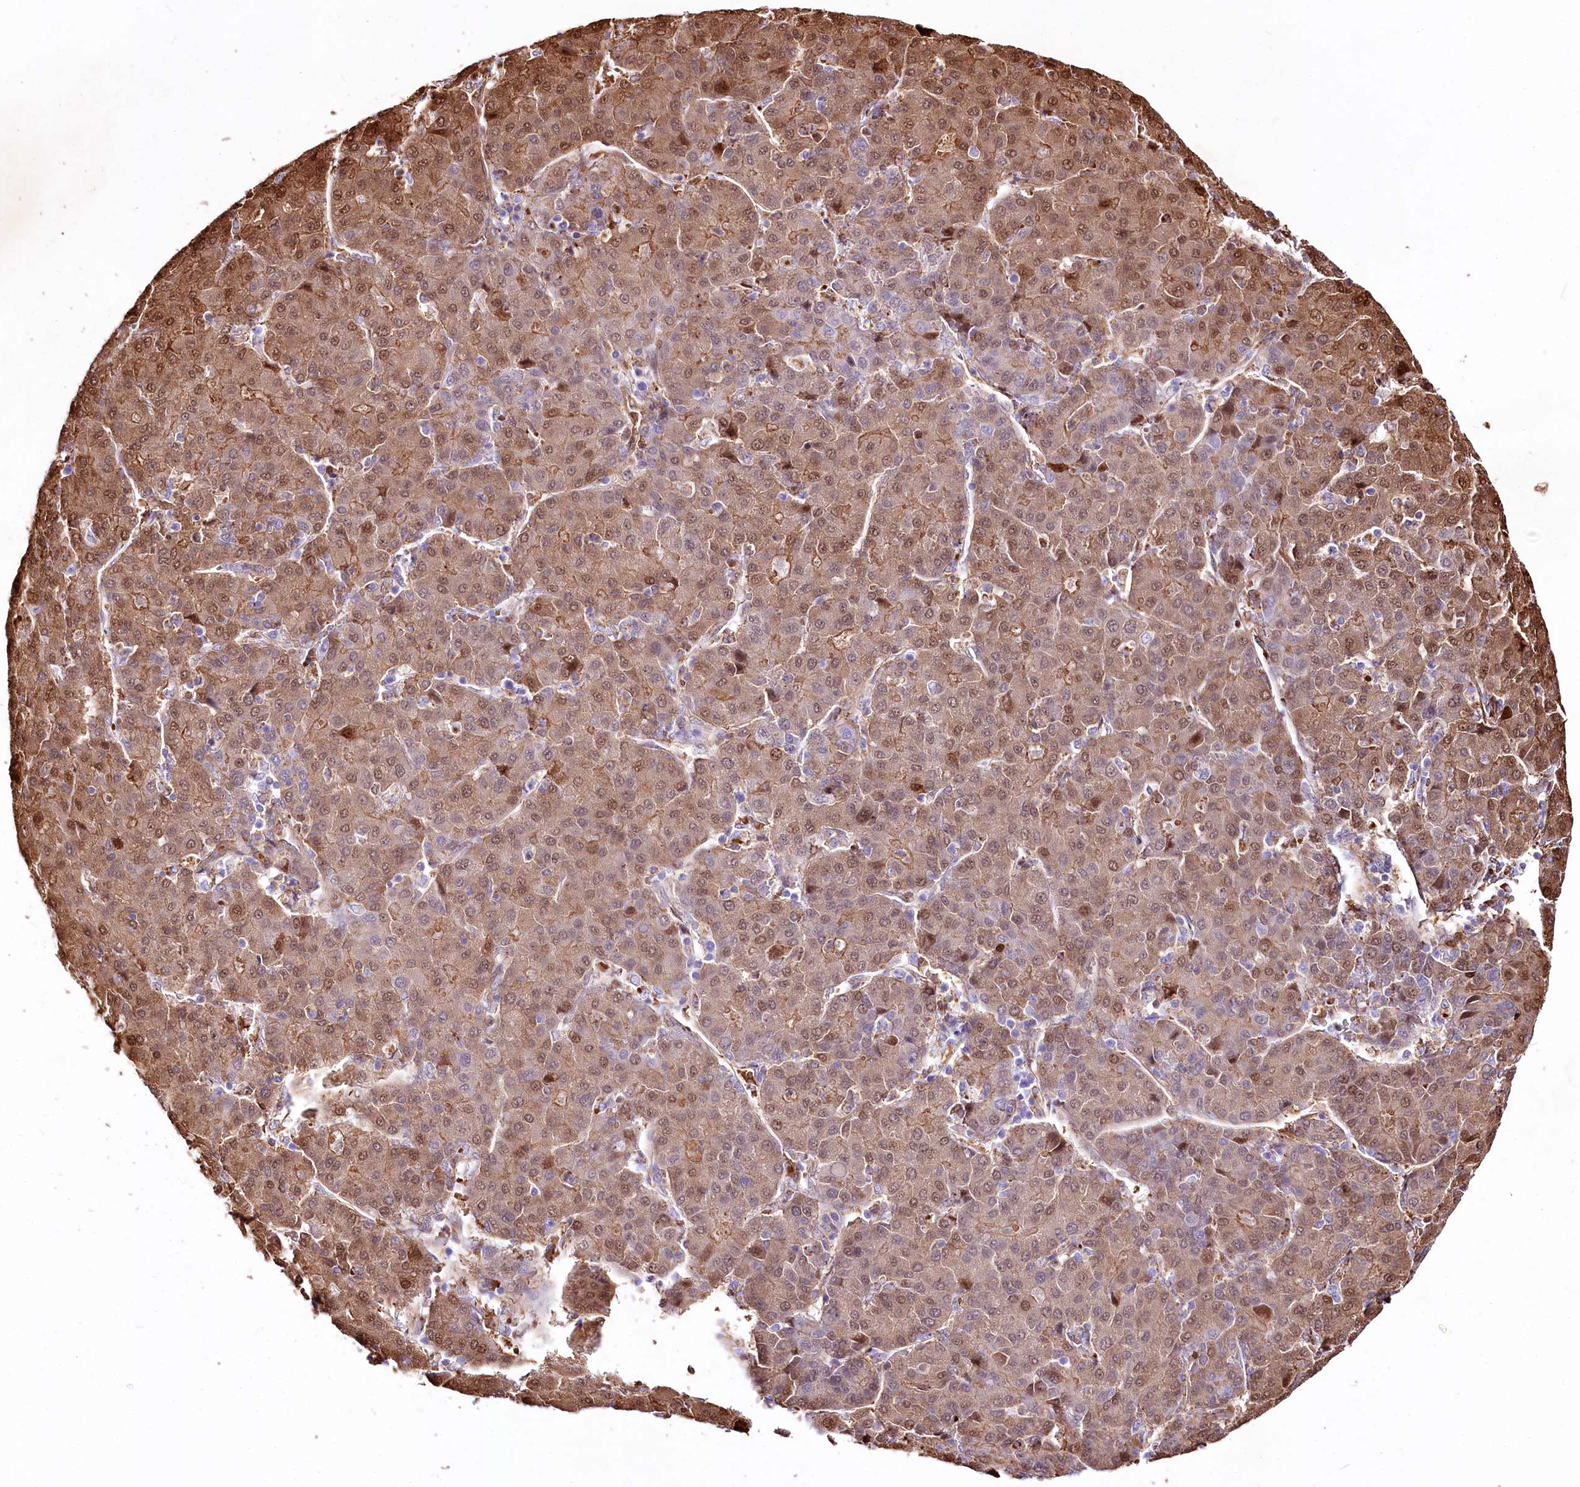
{"staining": {"intensity": "moderate", "quantity": ">75%", "location": "cytoplasmic/membranous,nuclear"}, "tissue": "liver cancer", "cell_type": "Tumor cells", "image_type": "cancer", "snomed": [{"axis": "morphology", "description": "Carcinoma, Hepatocellular, NOS"}, {"axis": "topography", "description": "Liver"}], "caption": "Moderate cytoplasmic/membranous and nuclear protein expression is present in about >75% of tumor cells in liver hepatocellular carcinoma.", "gene": "PTMS", "patient": {"sex": "male", "age": 65}}